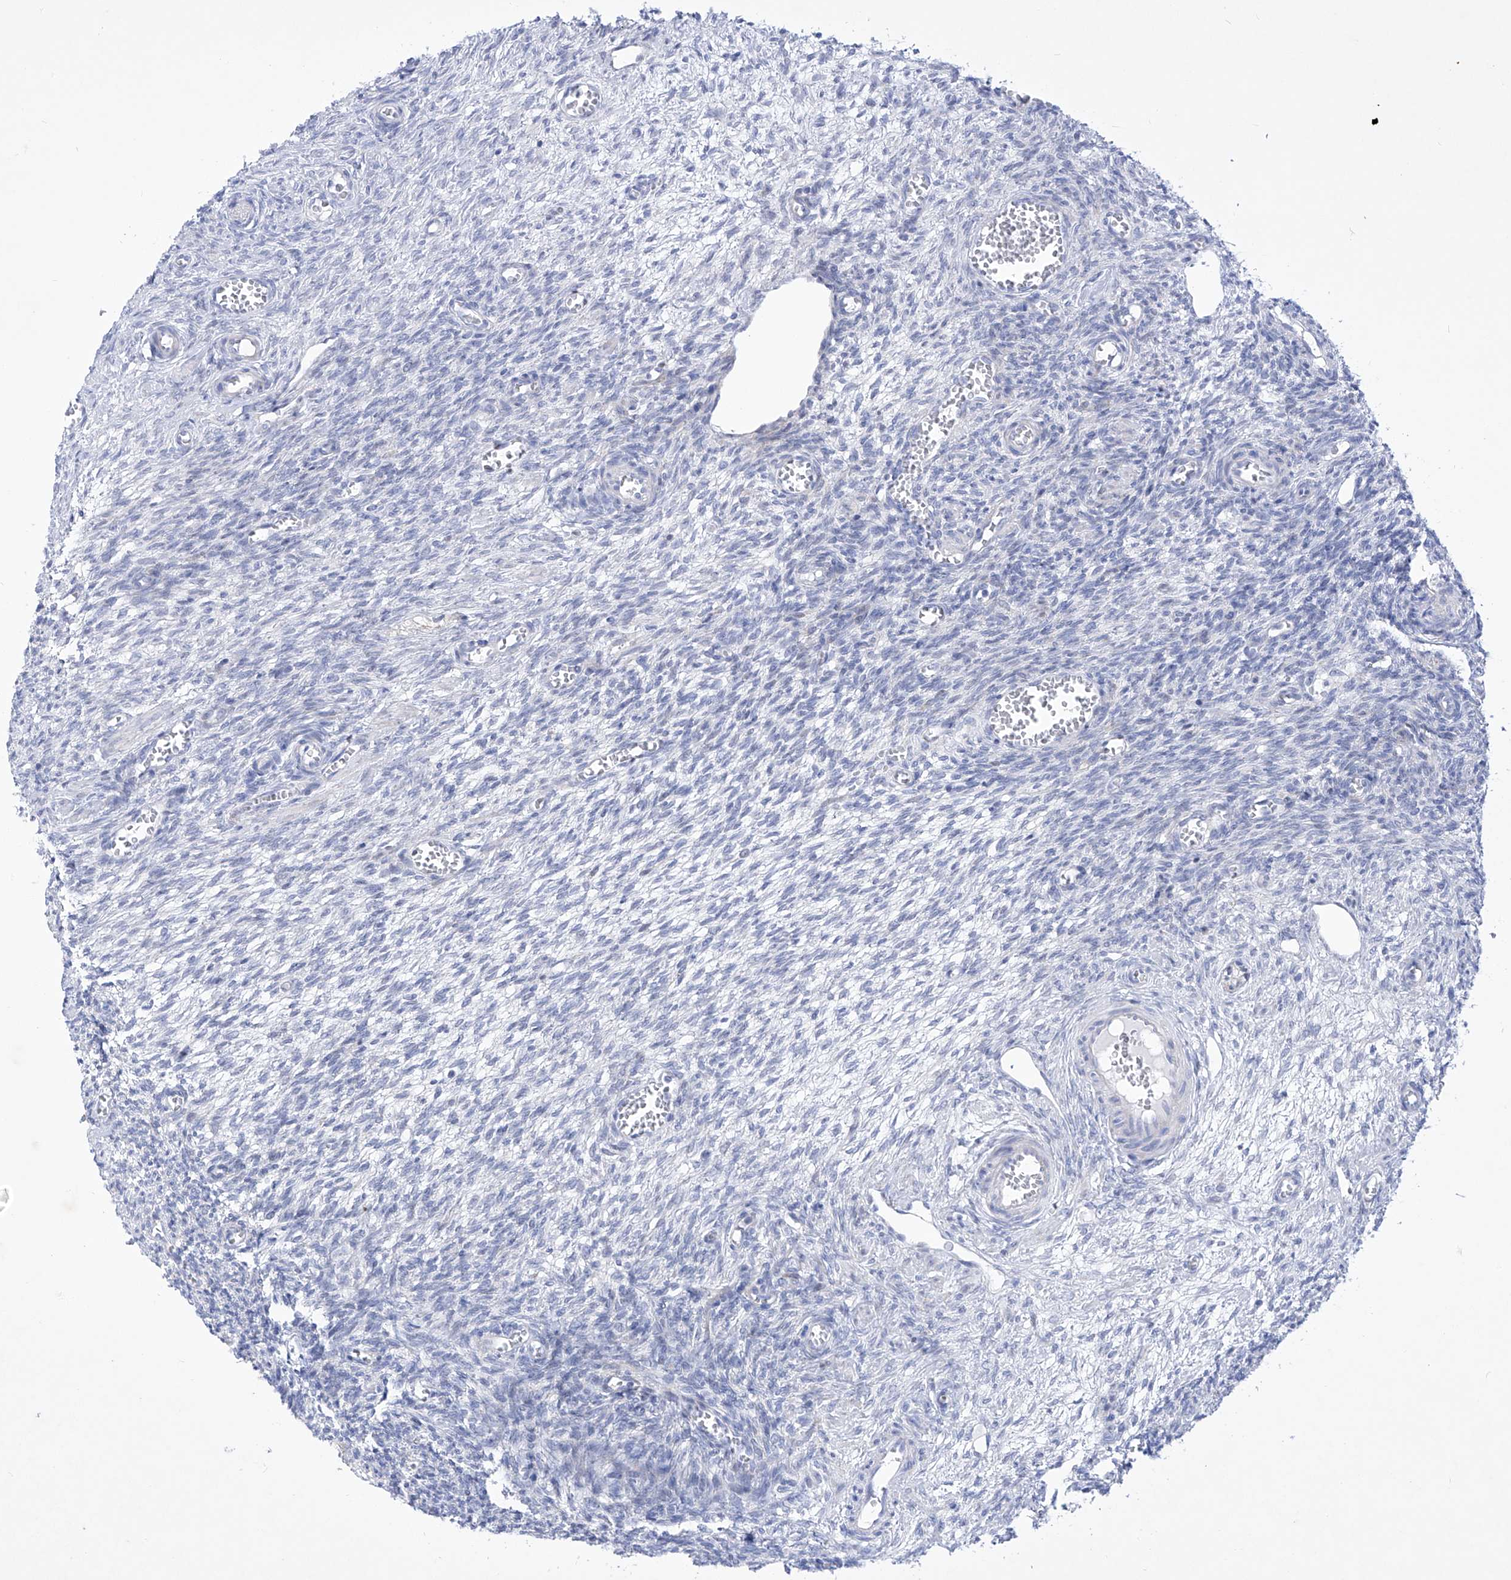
{"staining": {"intensity": "negative", "quantity": "none", "location": "none"}, "tissue": "ovary", "cell_type": "Ovarian stroma cells", "image_type": "normal", "snomed": [{"axis": "morphology", "description": "Normal tissue, NOS"}, {"axis": "topography", "description": "Ovary"}], "caption": "Photomicrograph shows no significant protein expression in ovarian stroma cells of benign ovary.", "gene": "C1orf87", "patient": {"sex": "female", "age": 27}}